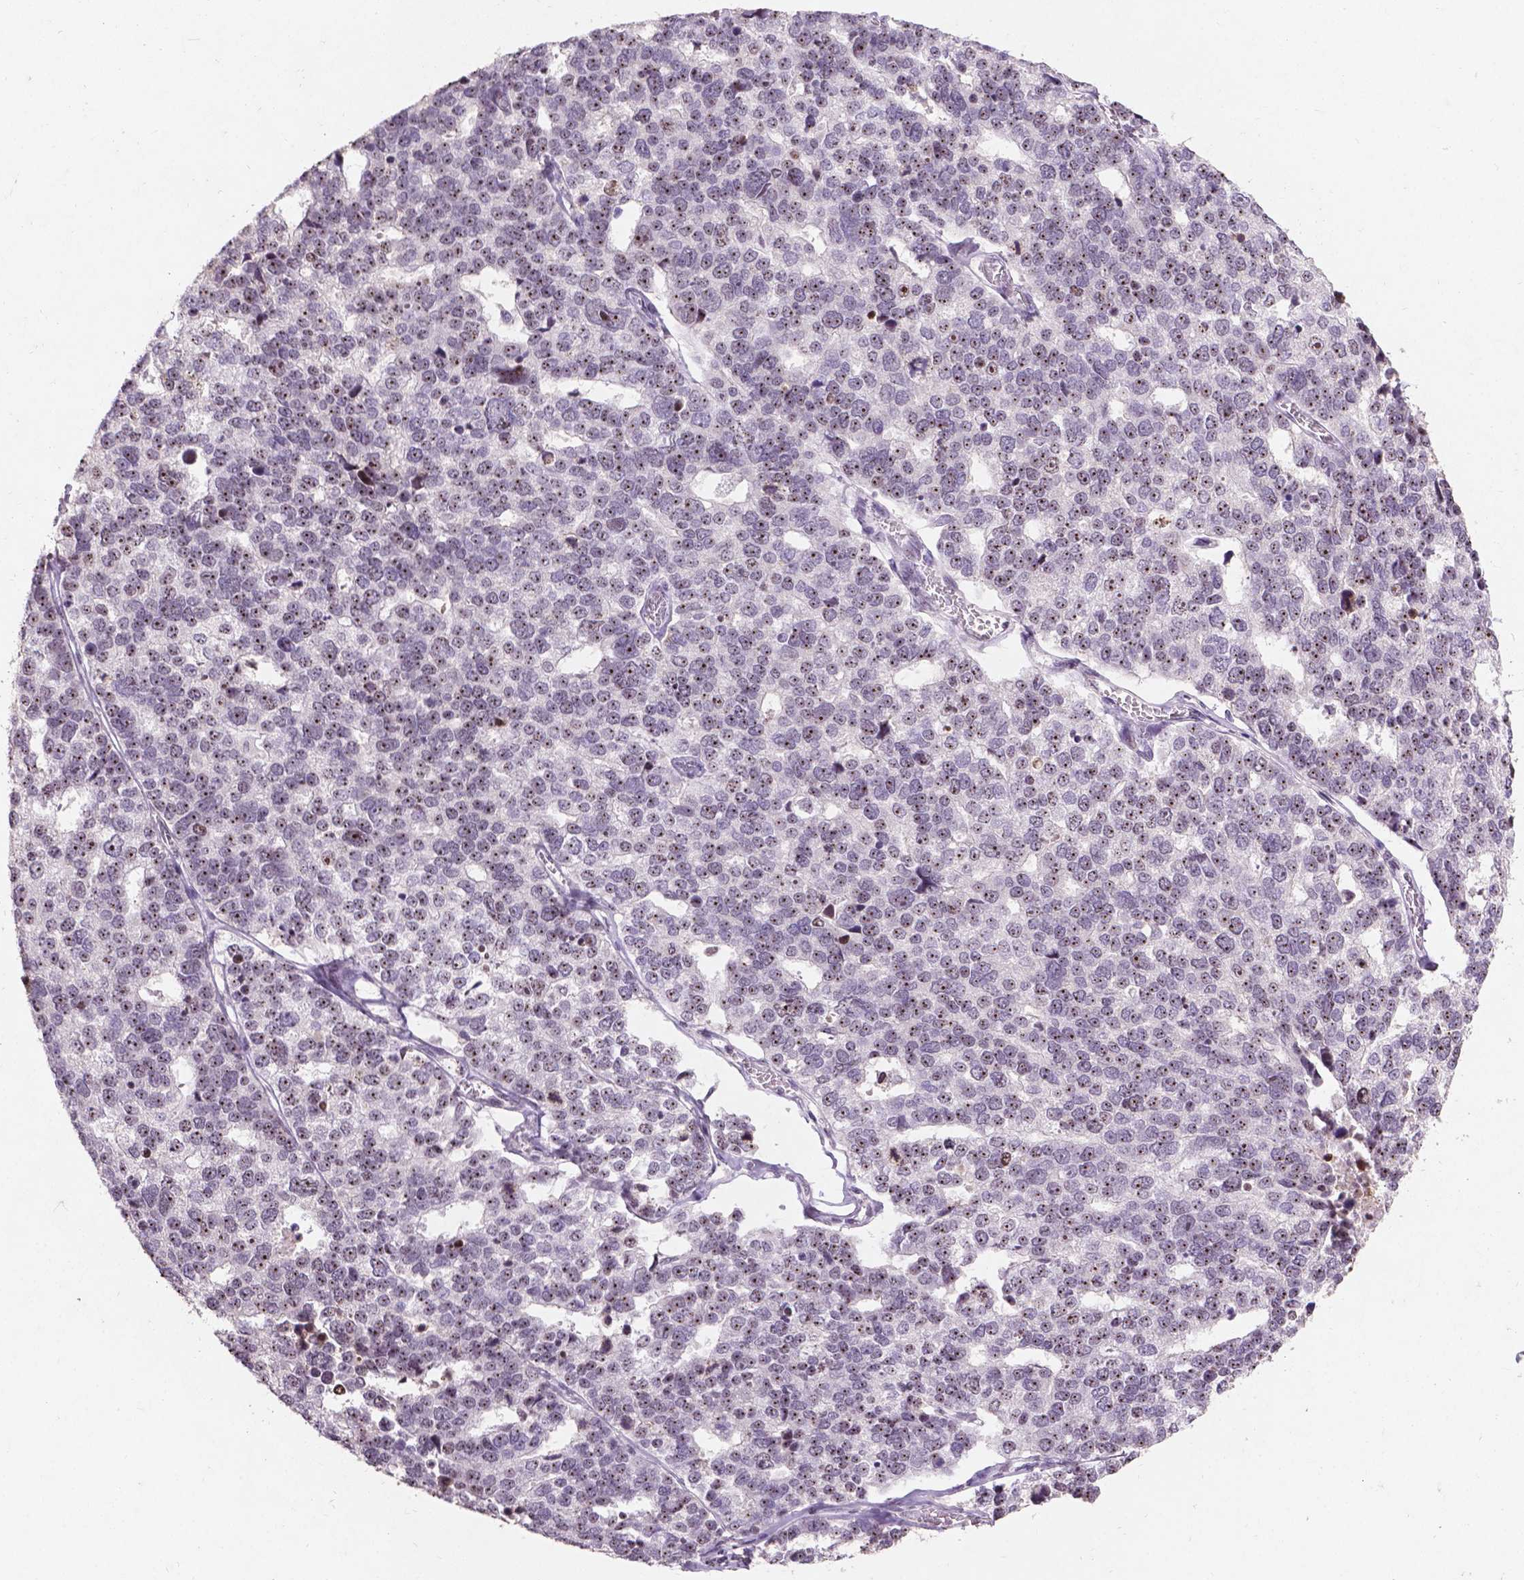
{"staining": {"intensity": "weak", "quantity": ">75%", "location": "nuclear"}, "tissue": "stomach cancer", "cell_type": "Tumor cells", "image_type": "cancer", "snomed": [{"axis": "morphology", "description": "Adenocarcinoma, NOS"}, {"axis": "topography", "description": "Stomach"}], "caption": "Immunohistochemical staining of human stomach cancer (adenocarcinoma) reveals weak nuclear protein positivity in approximately >75% of tumor cells.", "gene": "COIL", "patient": {"sex": "male", "age": 69}}